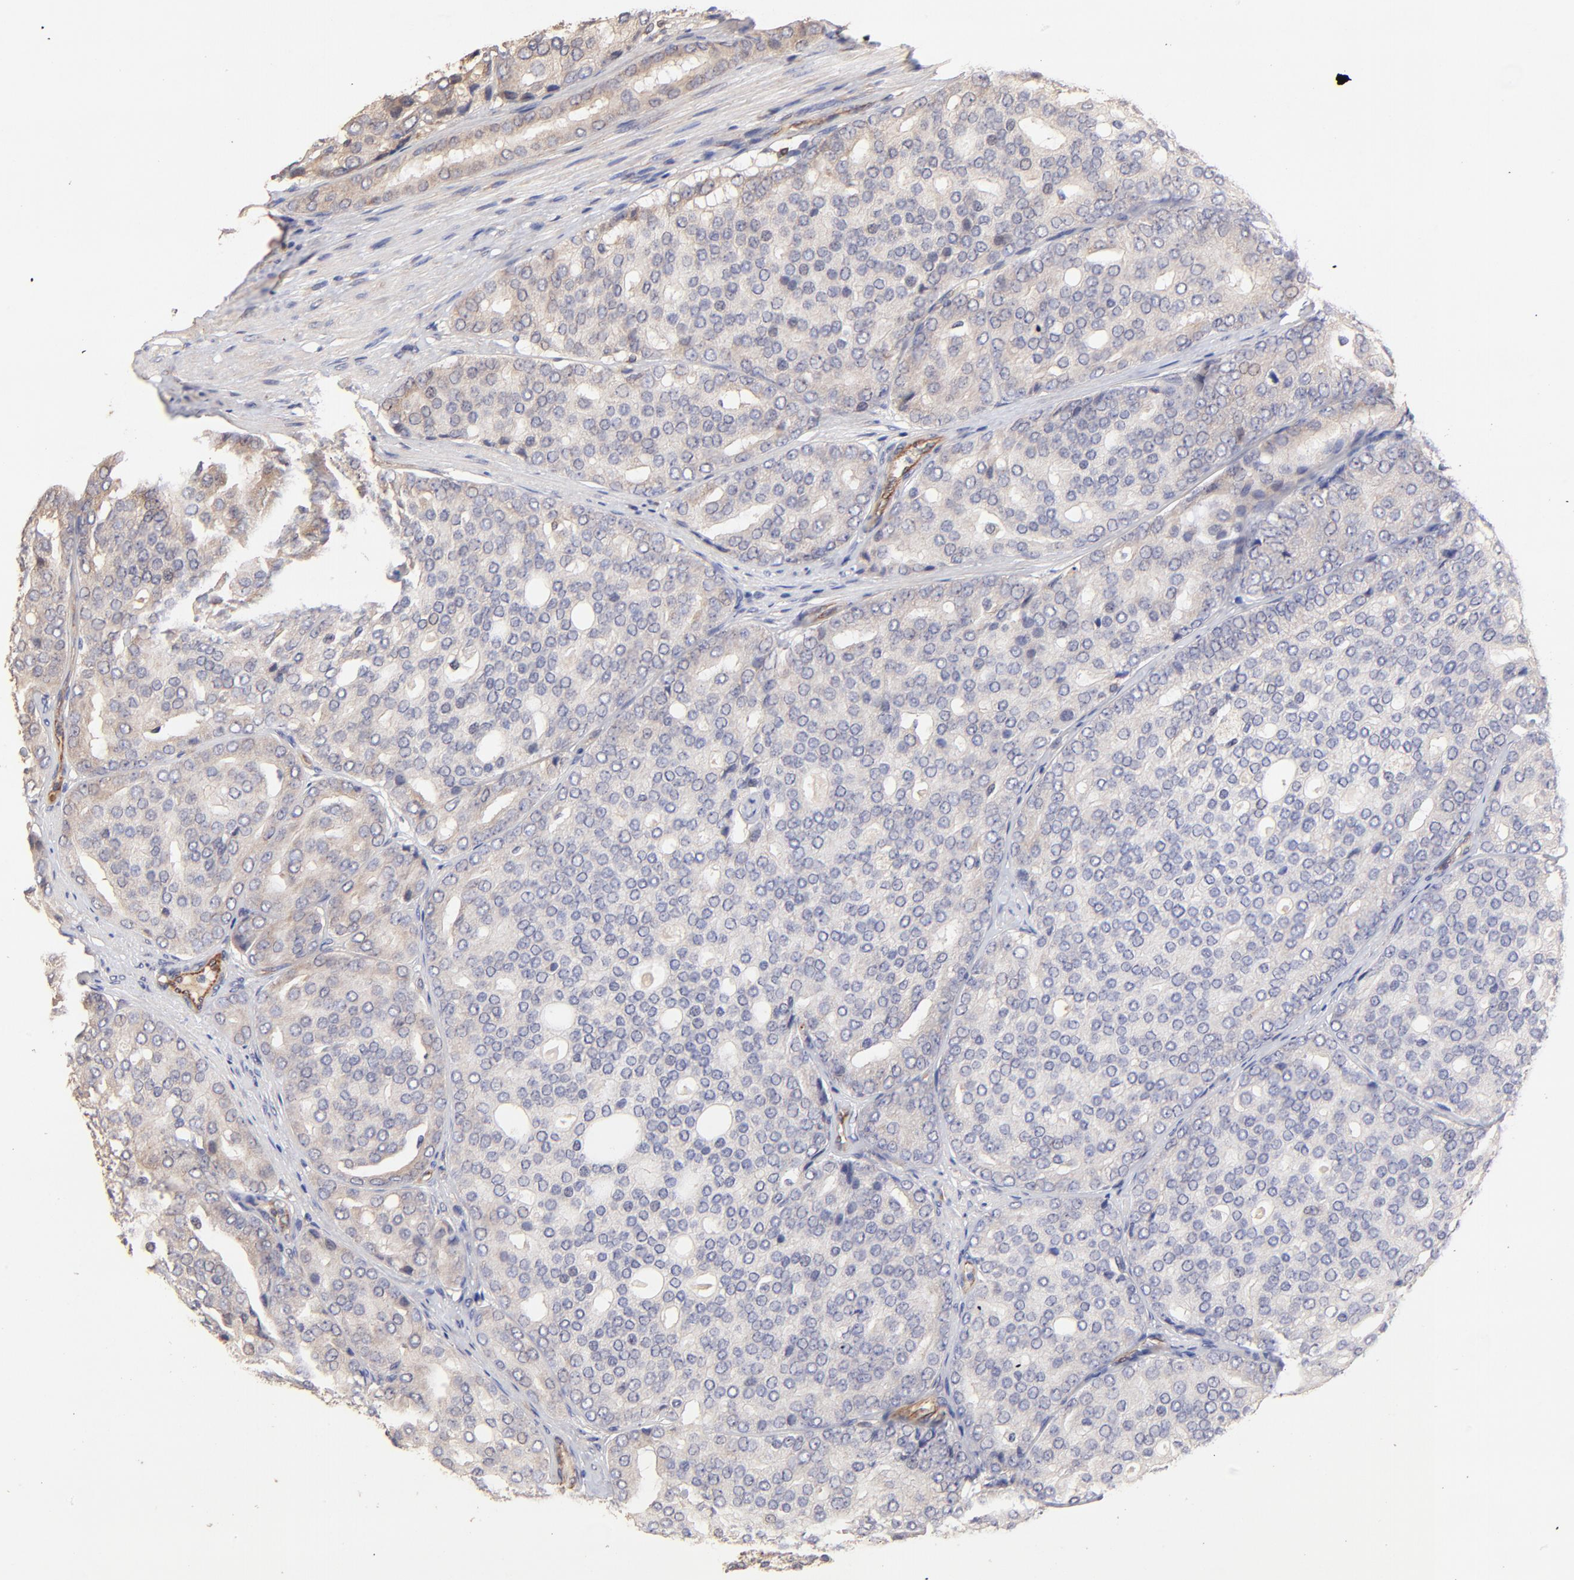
{"staining": {"intensity": "weak", "quantity": ">75%", "location": "cytoplasmic/membranous"}, "tissue": "prostate cancer", "cell_type": "Tumor cells", "image_type": "cancer", "snomed": [{"axis": "morphology", "description": "Adenocarcinoma, High grade"}, {"axis": "topography", "description": "Prostate"}], "caption": "Immunohistochemistry (DAB) staining of human prostate cancer exhibits weak cytoplasmic/membranous protein expression in approximately >75% of tumor cells. The protein is shown in brown color, while the nuclei are stained blue.", "gene": "TNFAIP3", "patient": {"sex": "male", "age": 64}}